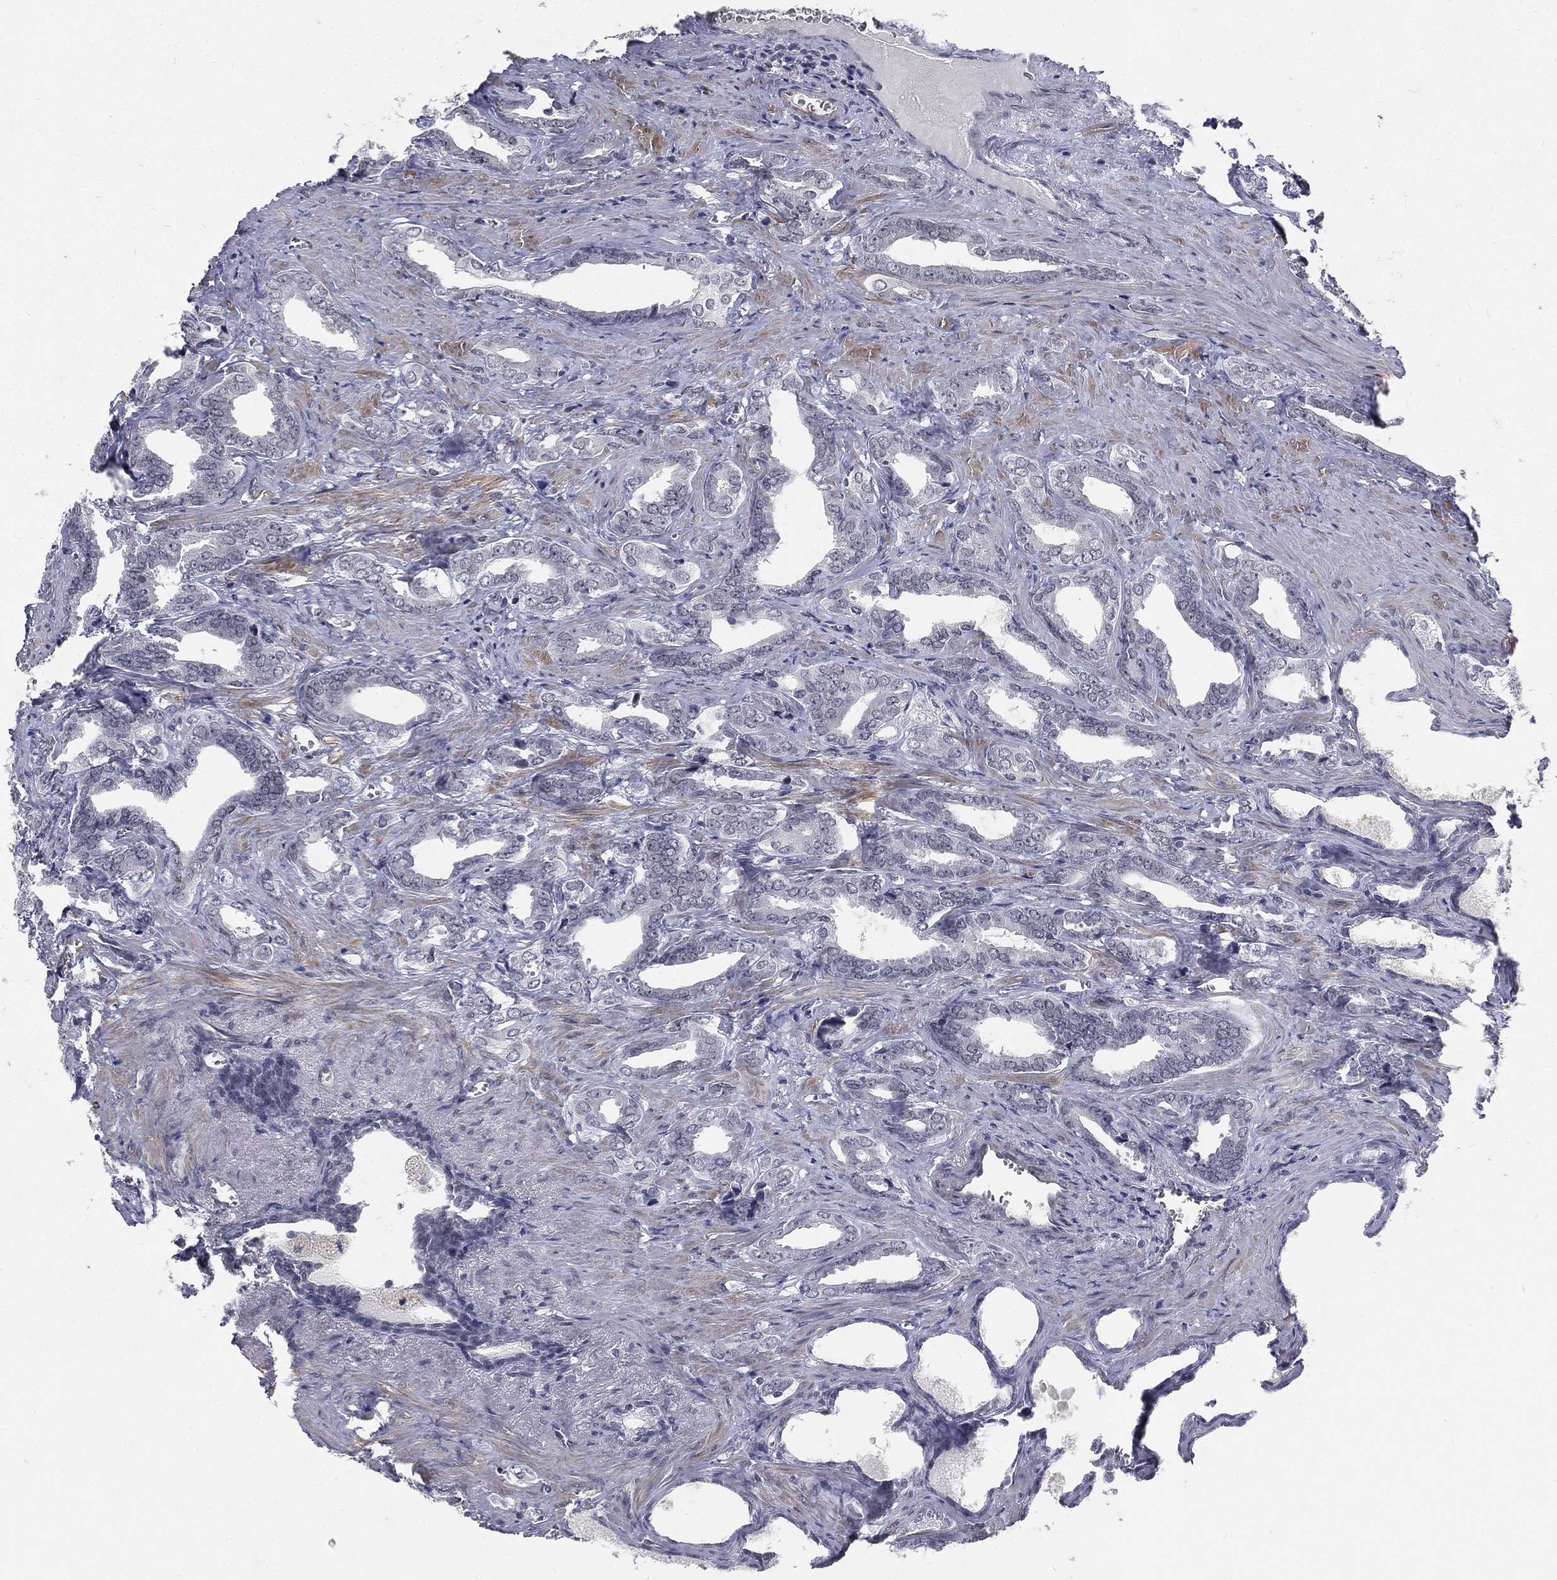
{"staining": {"intensity": "negative", "quantity": "none", "location": "none"}, "tissue": "prostate cancer", "cell_type": "Tumor cells", "image_type": "cancer", "snomed": [{"axis": "morphology", "description": "Adenocarcinoma, NOS"}, {"axis": "topography", "description": "Prostate"}], "caption": "DAB immunohistochemical staining of prostate cancer shows no significant expression in tumor cells.", "gene": "MORC2", "patient": {"sex": "male", "age": 66}}